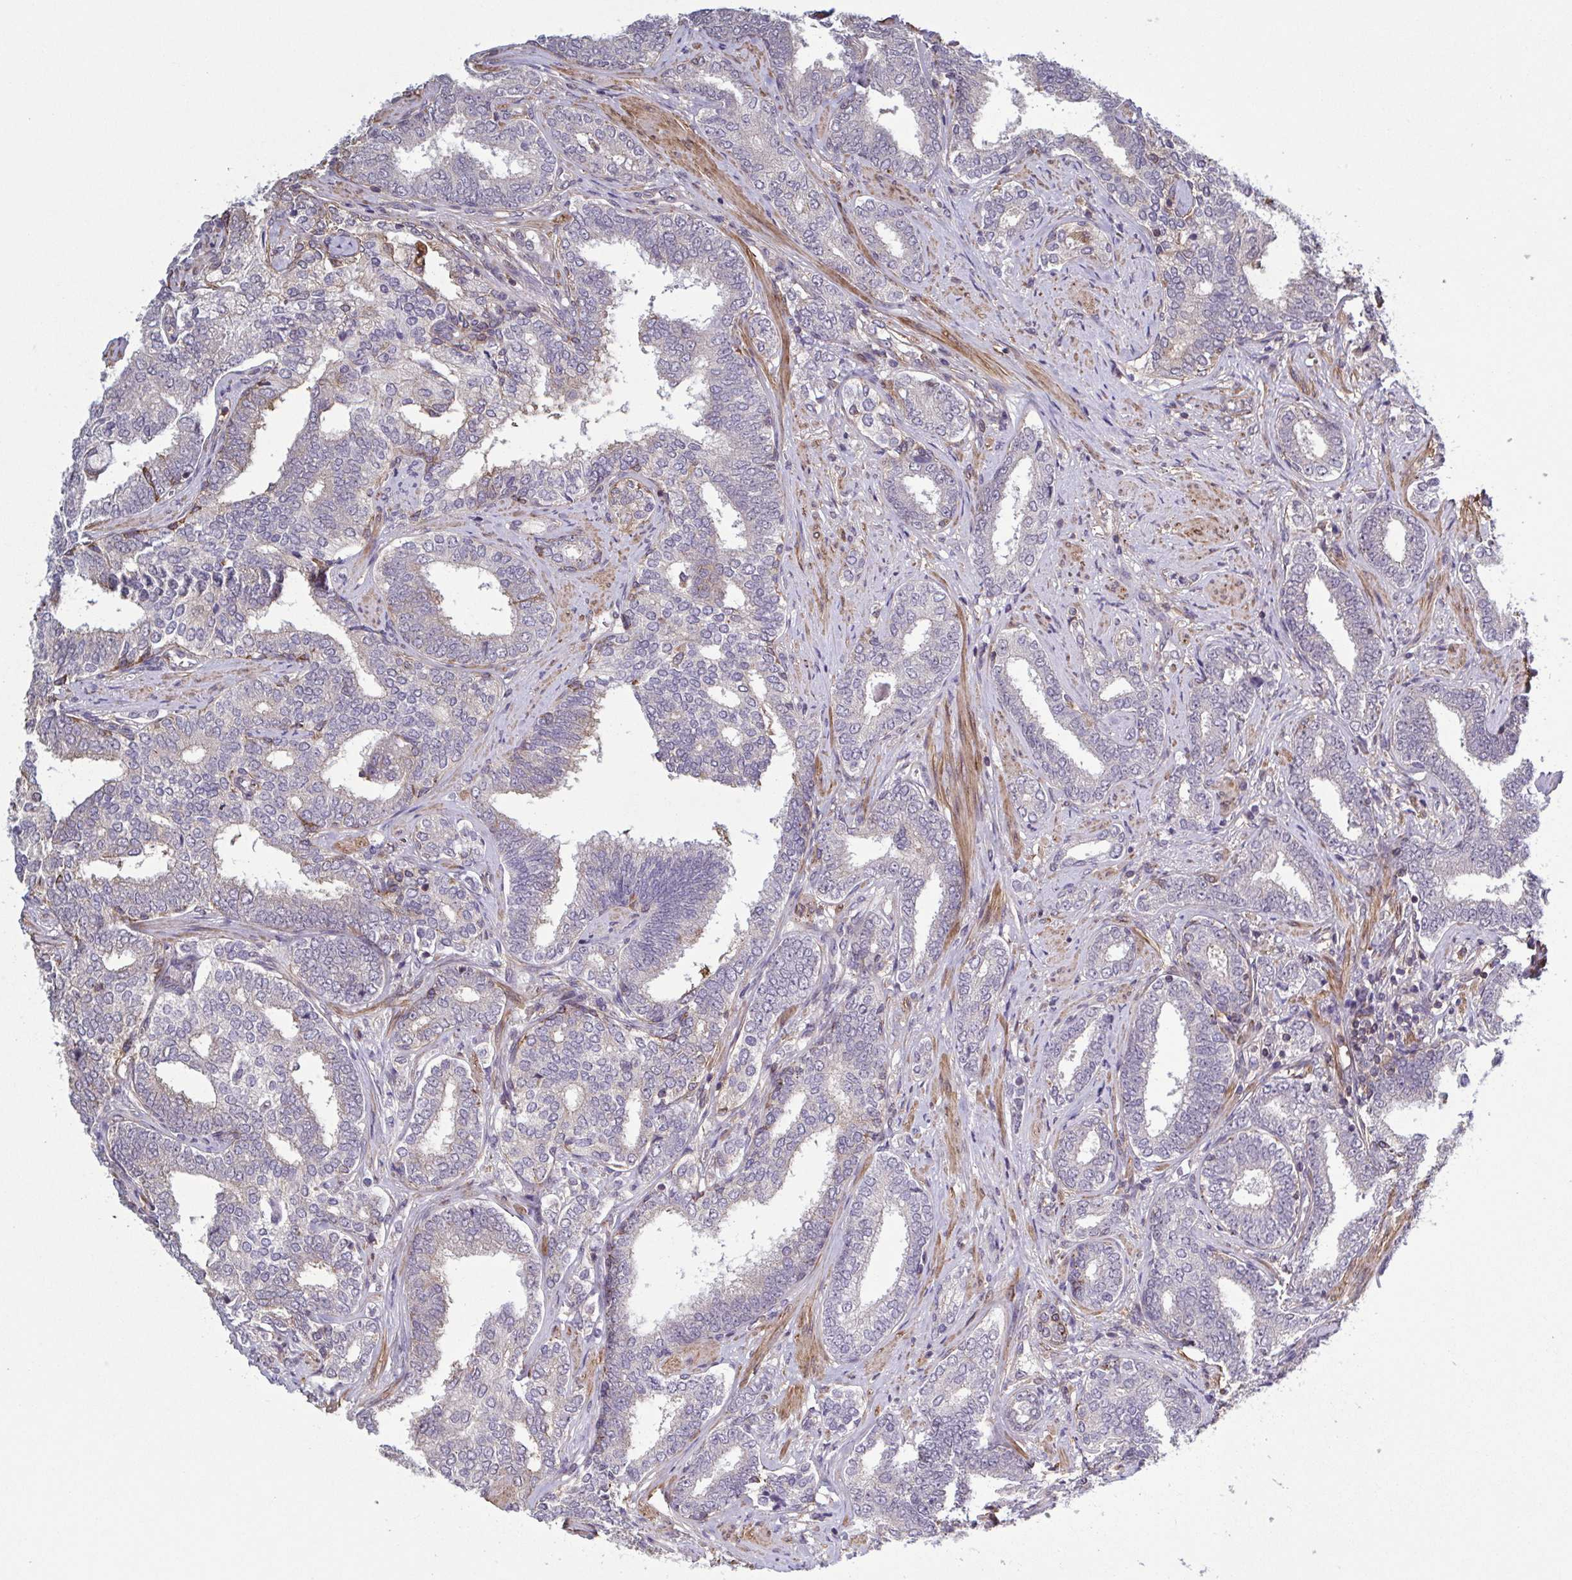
{"staining": {"intensity": "negative", "quantity": "none", "location": "none"}, "tissue": "prostate cancer", "cell_type": "Tumor cells", "image_type": "cancer", "snomed": [{"axis": "morphology", "description": "Adenocarcinoma, High grade"}, {"axis": "topography", "description": "Prostate"}], "caption": "This is a histopathology image of immunohistochemistry staining of prostate adenocarcinoma (high-grade), which shows no positivity in tumor cells.", "gene": "ZNF200", "patient": {"sex": "male", "age": 72}}